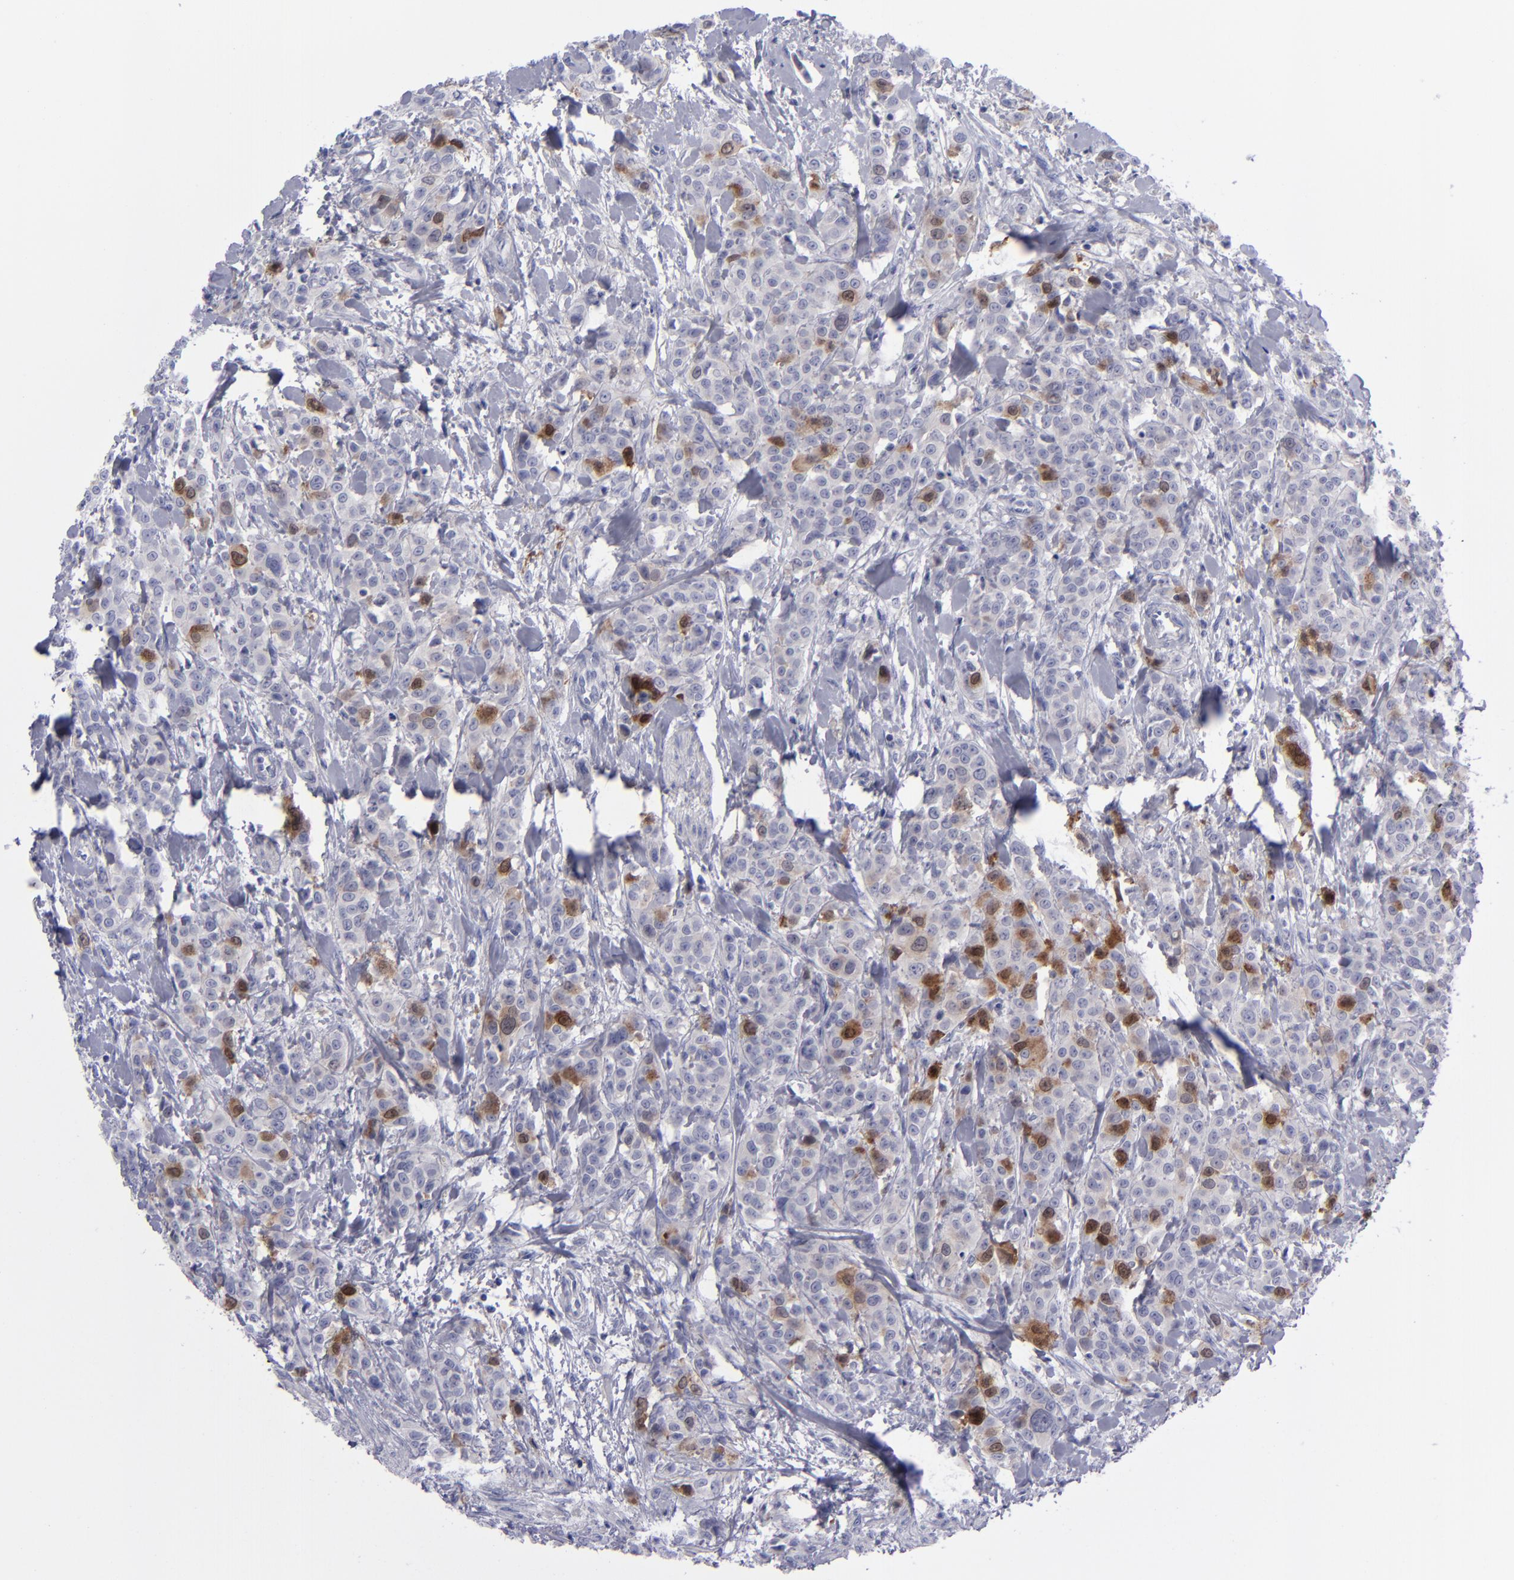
{"staining": {"intensity": "moderate", "quantity": "<25%", "location": "cytoplasmic/membranous,nuclear"}, "tissue": "urothelial cancer", "cell_type": "Tumor cells", "image_type": "cancer", "snomed": [{"axis": "morphology", "description": "Urothelial carcinoma, High grade"}, {"axis": "topography", "description": "Urinary bladder"}], "caption": "Moderate cytoplasmic/membranous and nuclear protein expression is present in about <25% of tumor cells in urothelial cancer. (DAB (3,3'-diaminobenzidine) = brown stain, brightfield microscopy at high magnification).", "gene": "AURKA", "patient": {"sex": "male", "age": 56}}